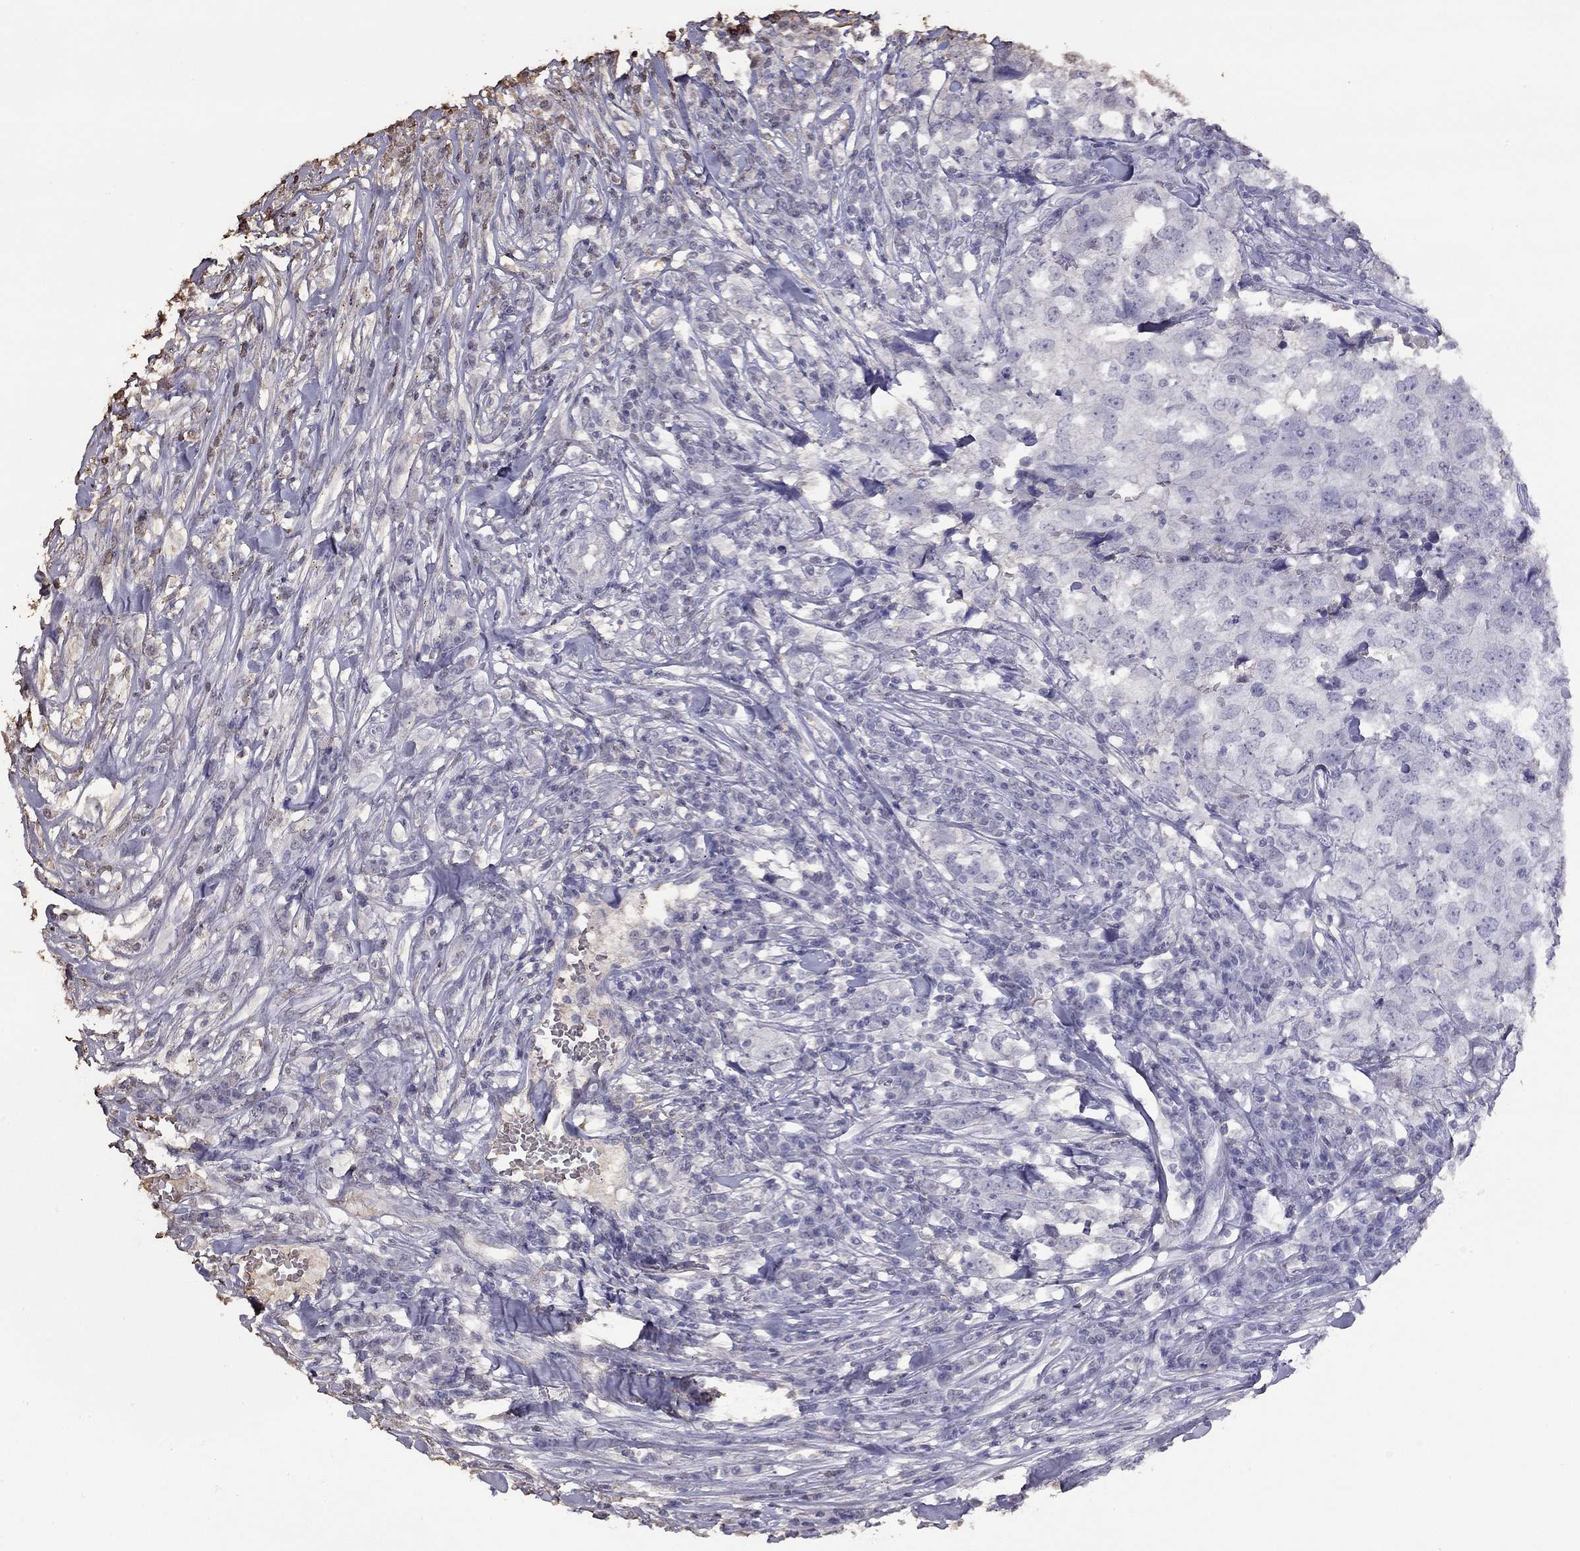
{"staining": {"intensity": "negative", "quantity": "none", "location": "none"}, "tissue": "breast cancer", "cell_type": "Tumor cells", "image_type": "cancer", "snomed": [{"axis": "morphology", "description": "Duct carcinoma"}, {"axis": "topography", "description": "Breast"}], "caption": "IHC photomicrograph of neoplastic tissue: breast intraductal carcinoma stained with DAB (3,3'-diaminobenzidine) shows no significant protein staining in tumor cells.", "gene": "SUN3", "patient": {"sex": "female", "age": 30}}